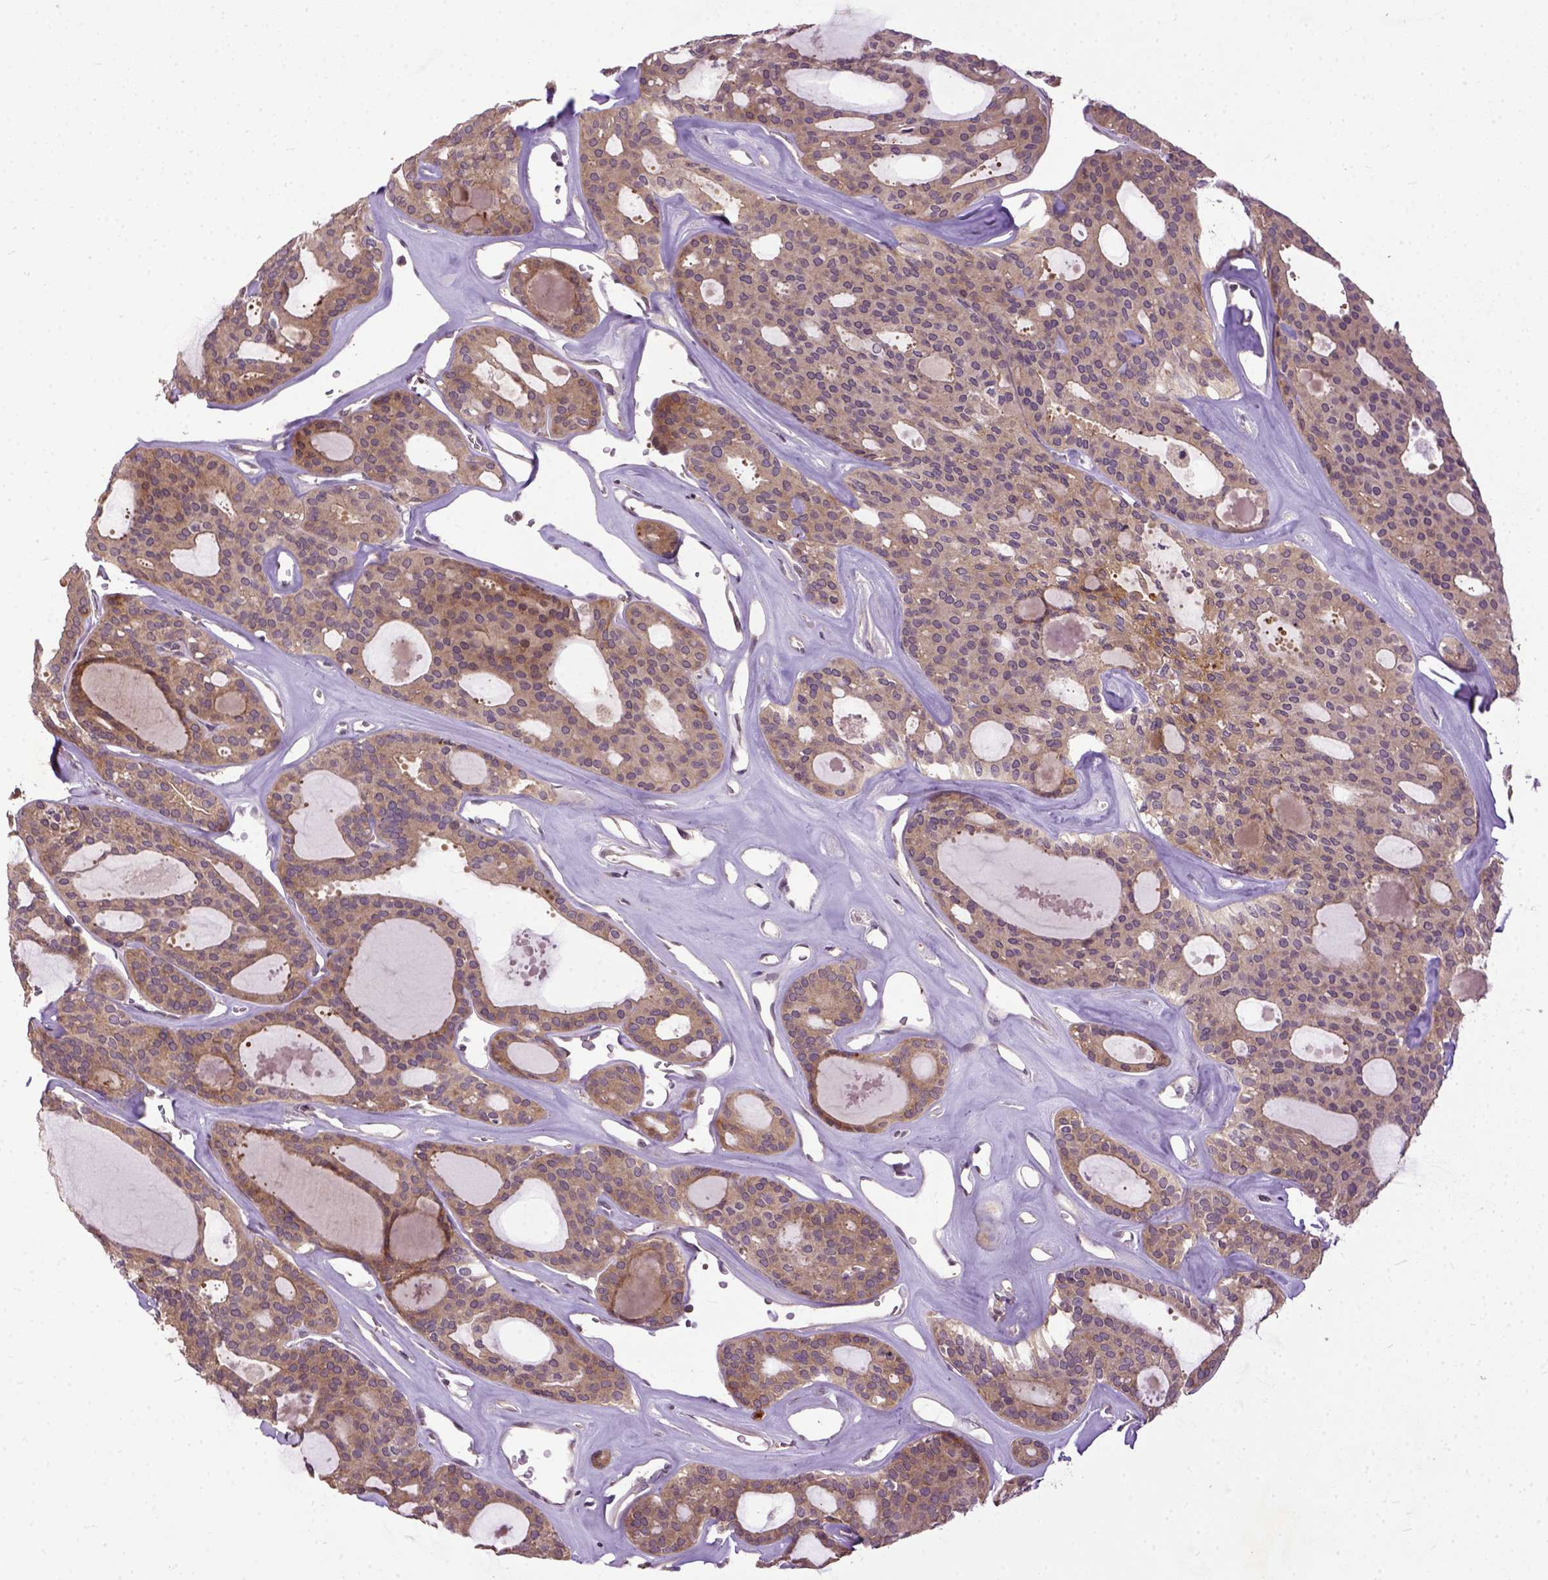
{"staining": {"intensity": "moderate", "quantity": ">75%", "location": "cytoplasmic/membranous"}, "tissue": "thyroid cancer", "cell_type": "Tumor cells", "image_type": "cancer", "snomed": [{"axis": "morphology", "description": "Follicular adenoma carcinoma, NOS"}, {"axis": "topography", "description": "Thyroid gland"}], "caption": "A brown stain shows moderate cytoplasmic/membranous positivity of a protein in thyroid cancer (follicular adenoma carcinoma) tumor cells.", "gene": "CPNE1", "patient": {"sex": "male", "age": 75}}